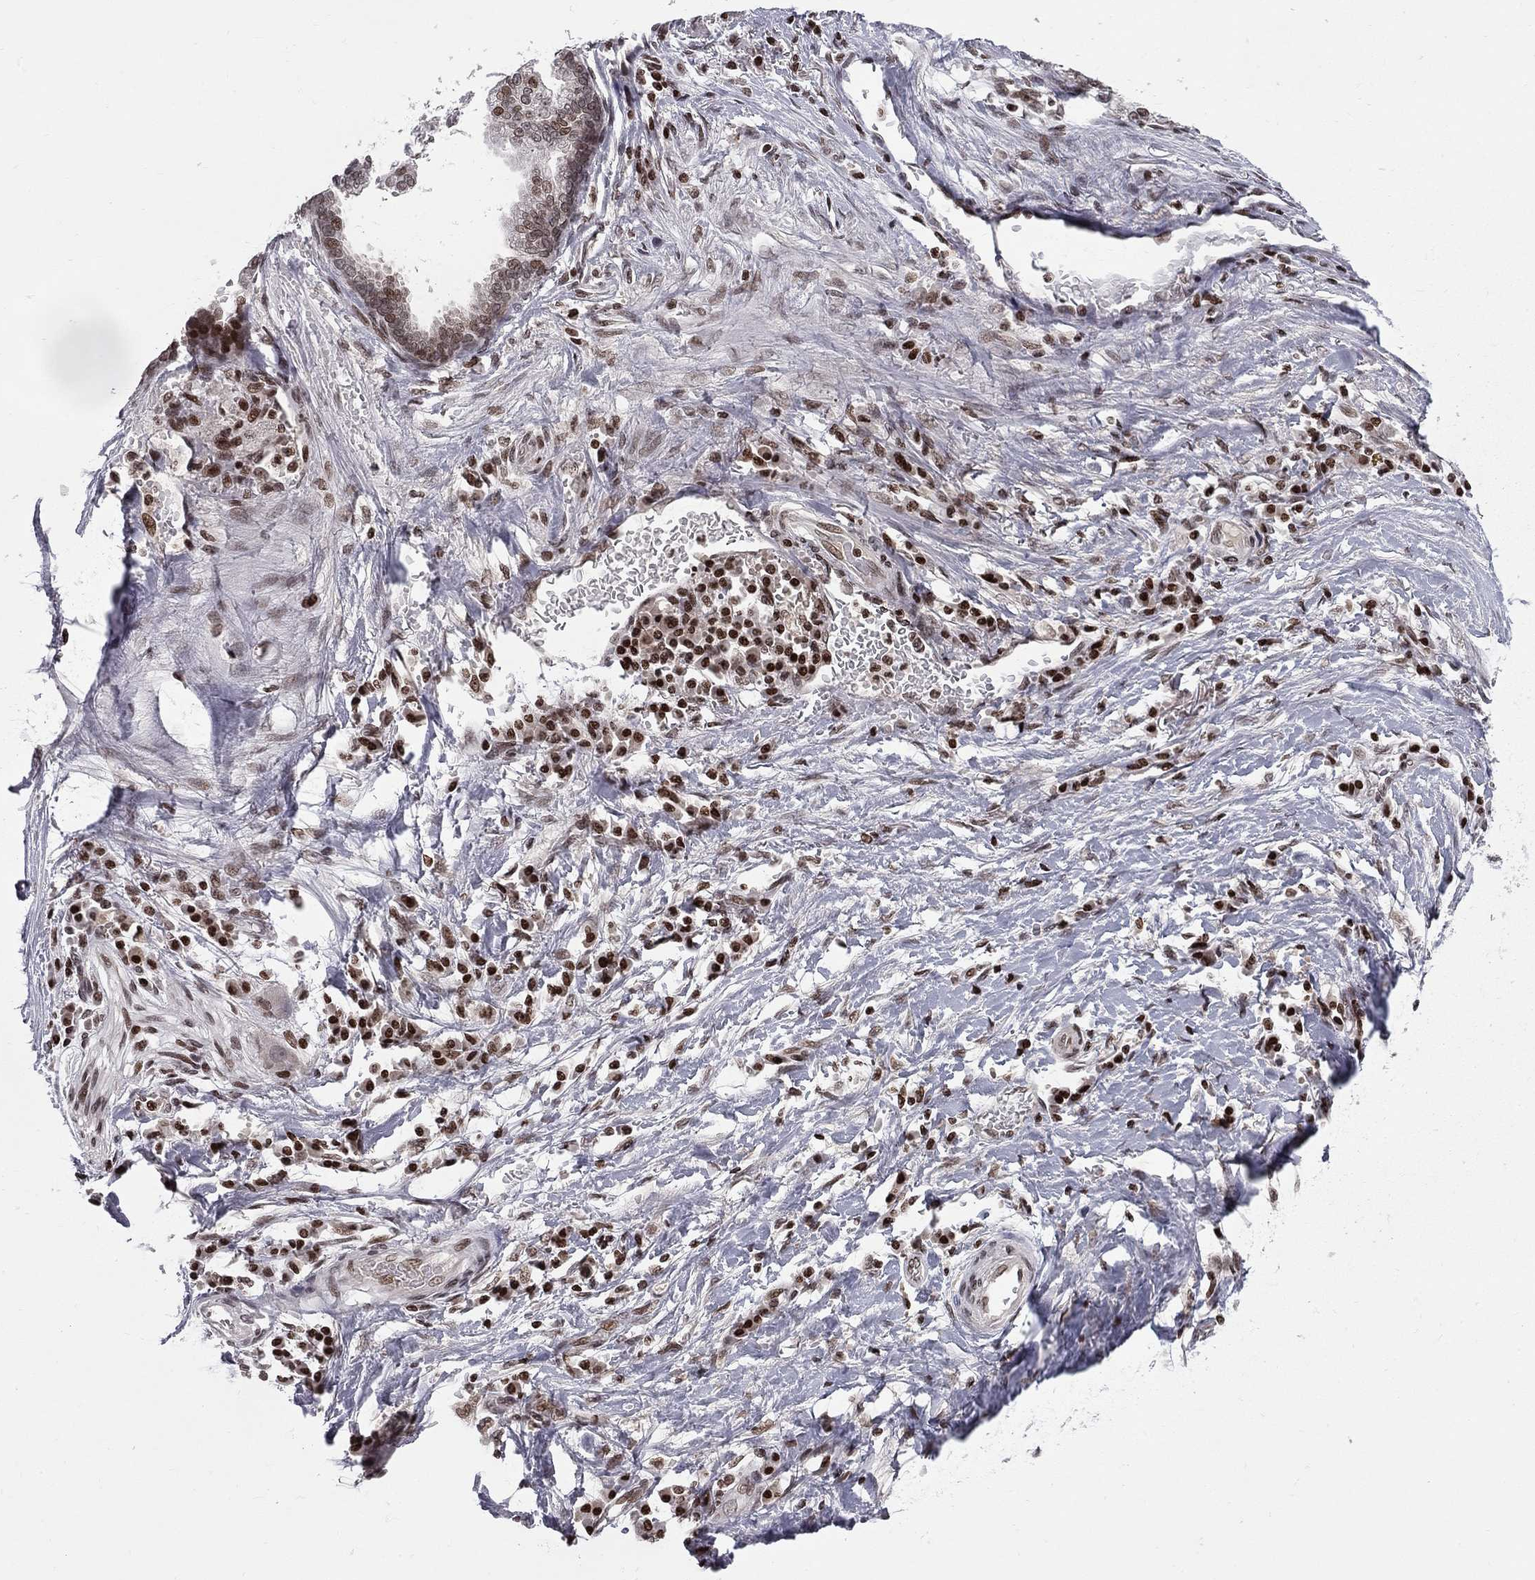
{"staining": {"intensity": "strong", "quantity": ">75%", "location": "nuclear"}, "tissue": "stomach cancer", "cell_type": "Tumor cells", "image_type": "cancer", "snomed": [{"axis": "morphology", "description": "Adenocarcinoma, NOS"}, {"axis": "topography", "description": "Stomach"}], "caption": "Tumor cells reveal strong nuclear expression in about >75% of cells in adenocarcinoma (stomach). The staining is performed using DAB (3,3'-diaminobenzidine) brown chromogen to label protein expression. The nuclei are counter-stained blue using hematoxylin.", "gene": "RNASEH2C", "patient": {"sex": "male", "age": 83}}